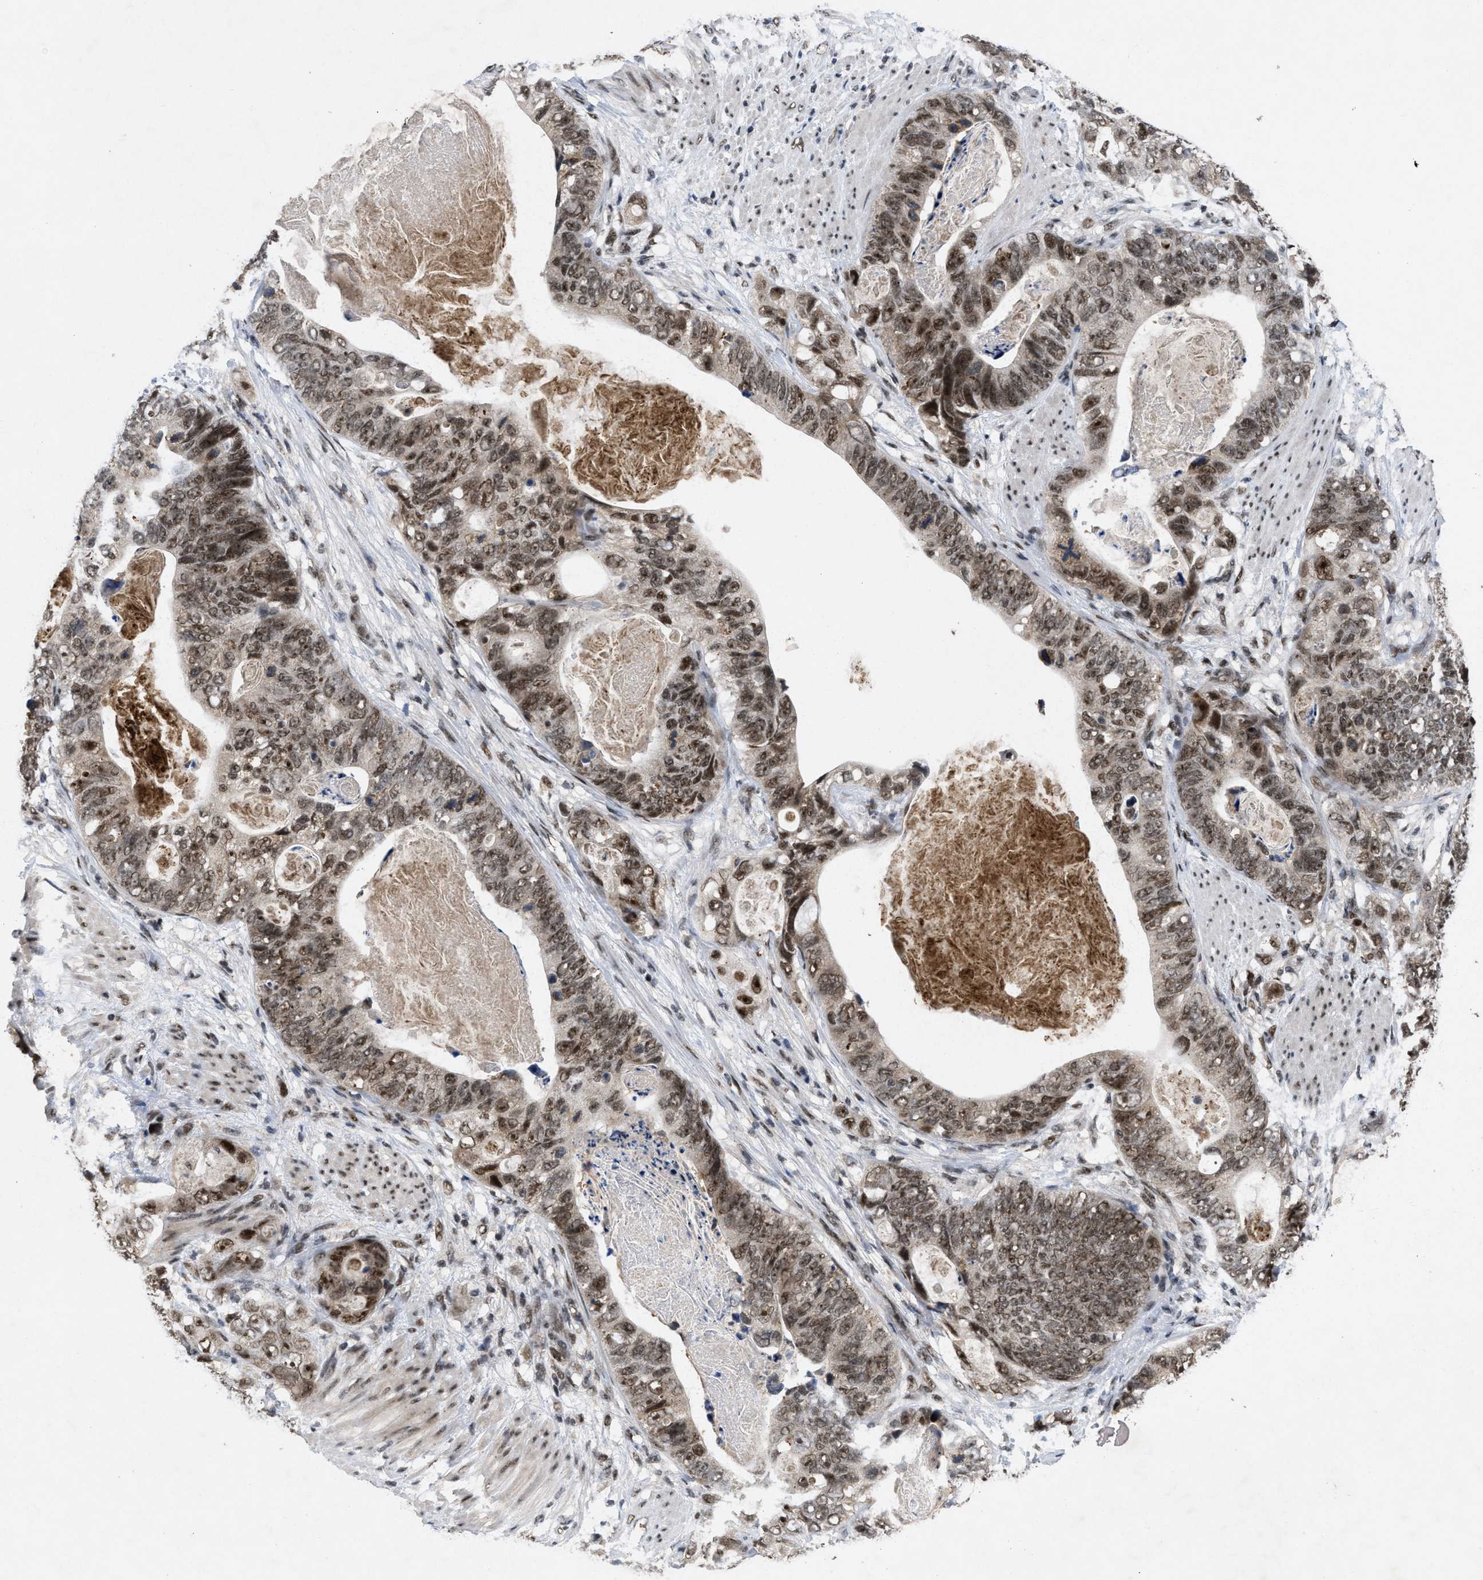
{"staining": {"intensity": "moderate", "quantity": ">75%", "location": "nuclear"}, "tissue": "stomach cancer", "cell_type": "Tumor cells", "image_type": "cancer", "snomed": [{"axis": "morphology", "description": "Adenocarcinoma, NOS"}, {"axis": "topography", "description": "Stomach"}], "caption": "This is a histology image of immunohistochemistry staining of stomach adenocarcinoma, which shows moderate expression in the nuclear of tumor cells.", "gene": "ZNF346", "patient": {"sex": "female", "age": 89}}